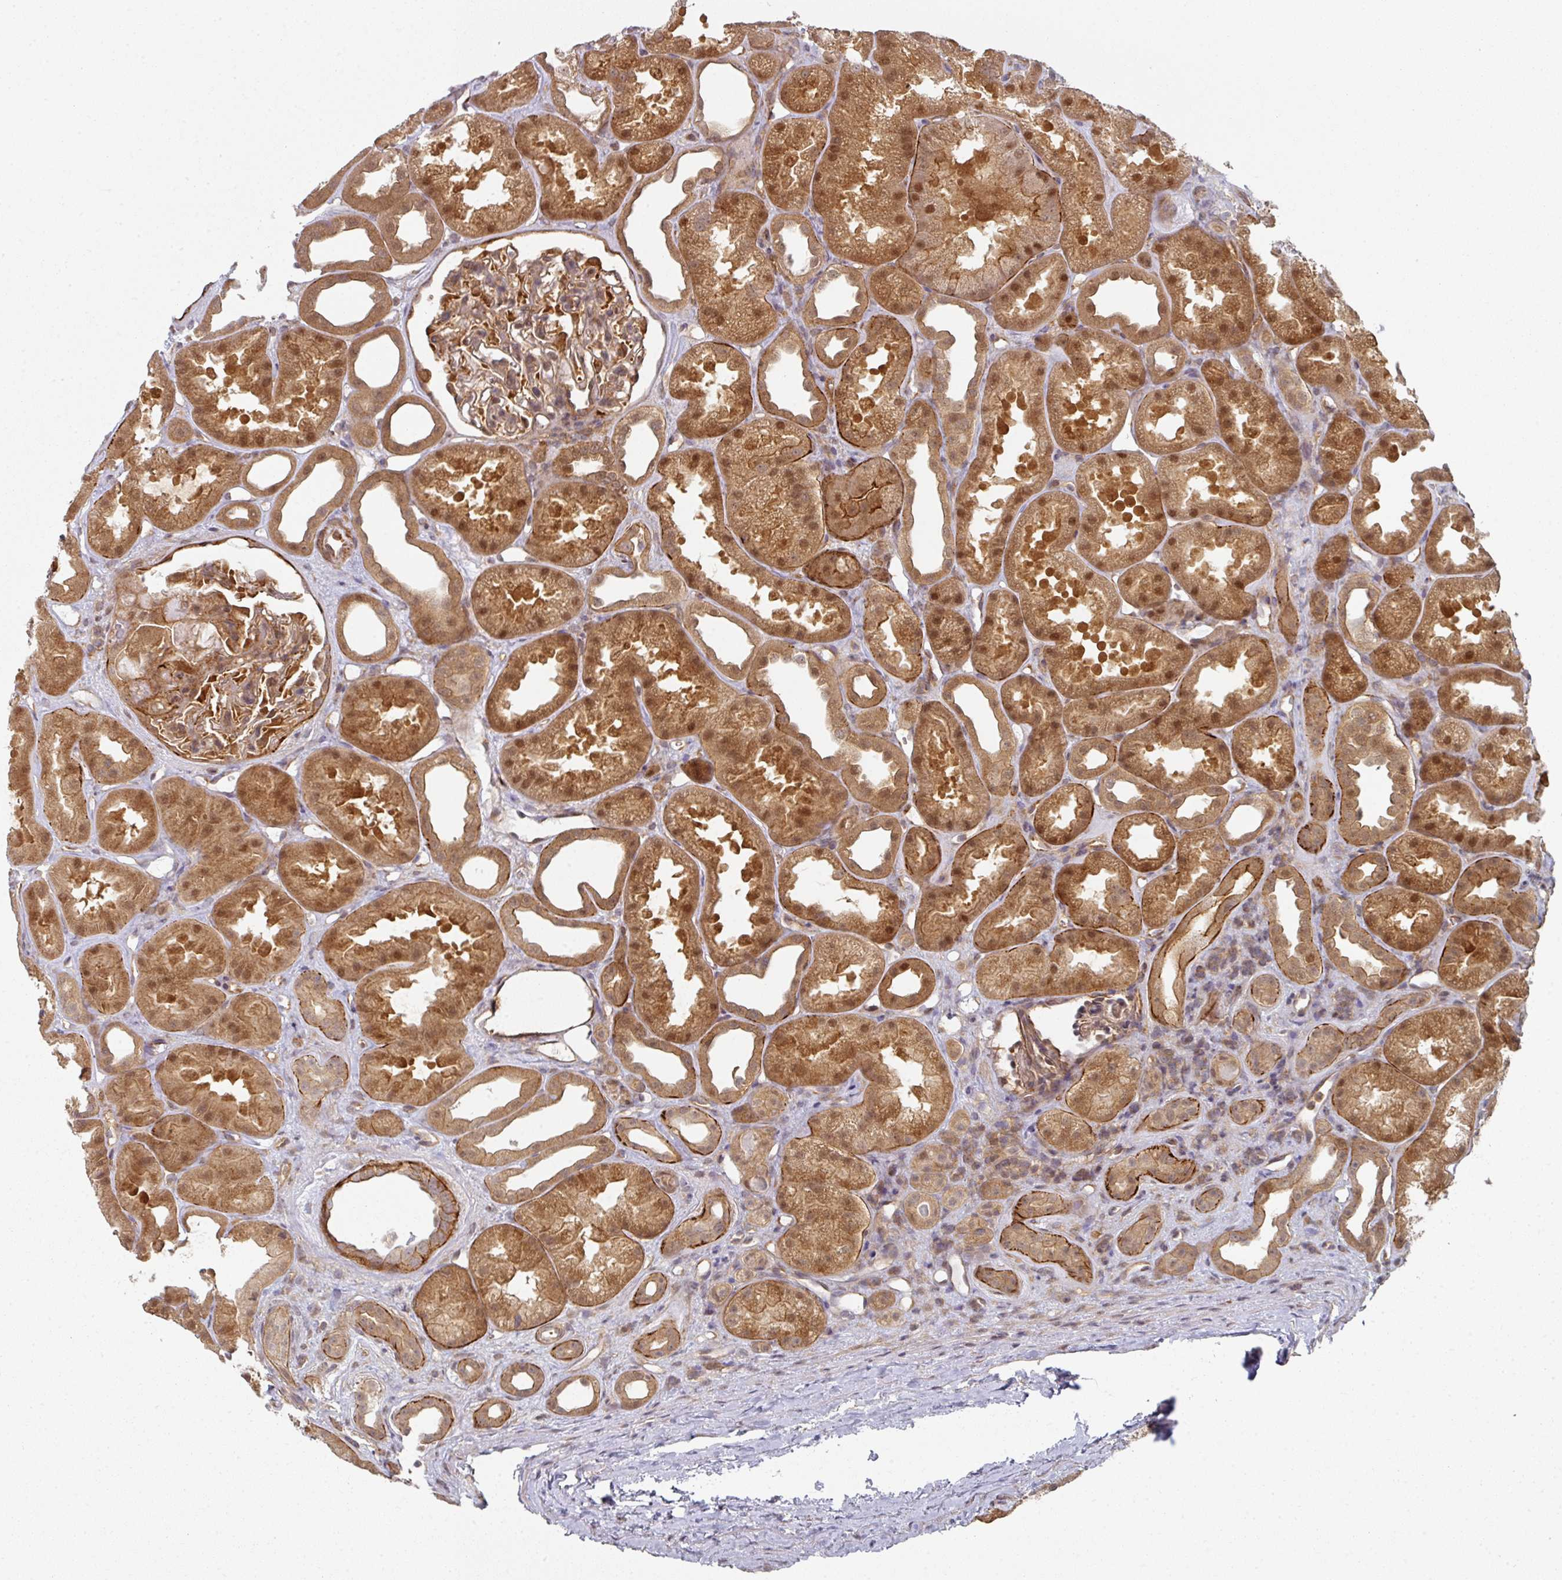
{"staining": {"intensity": "moderate", "quantity": ">75%", "location": "cytoplasmic/membranous,nuclear"}, "tissue": "kidney", "cell_type": "Cells in glomeruli", "image_type": "normal", "snomed": [{"axis": "morphology", "description": "Normal tissue, NOS"}, {"axis": "topography", "description": "Kidney"}], "caption": "Immunohistochemistry (IHC) of unremarkable human kidney shows medium levels of moderate cytoplasmic/membranous,nuclear expression in about >75% of cells in glomeruli. Immunohistochemistry stains the protein in brown and the nuclei are stained blue.", "gene": "PSME3IP1", "patient": {"sex": "male", "age": 61}}